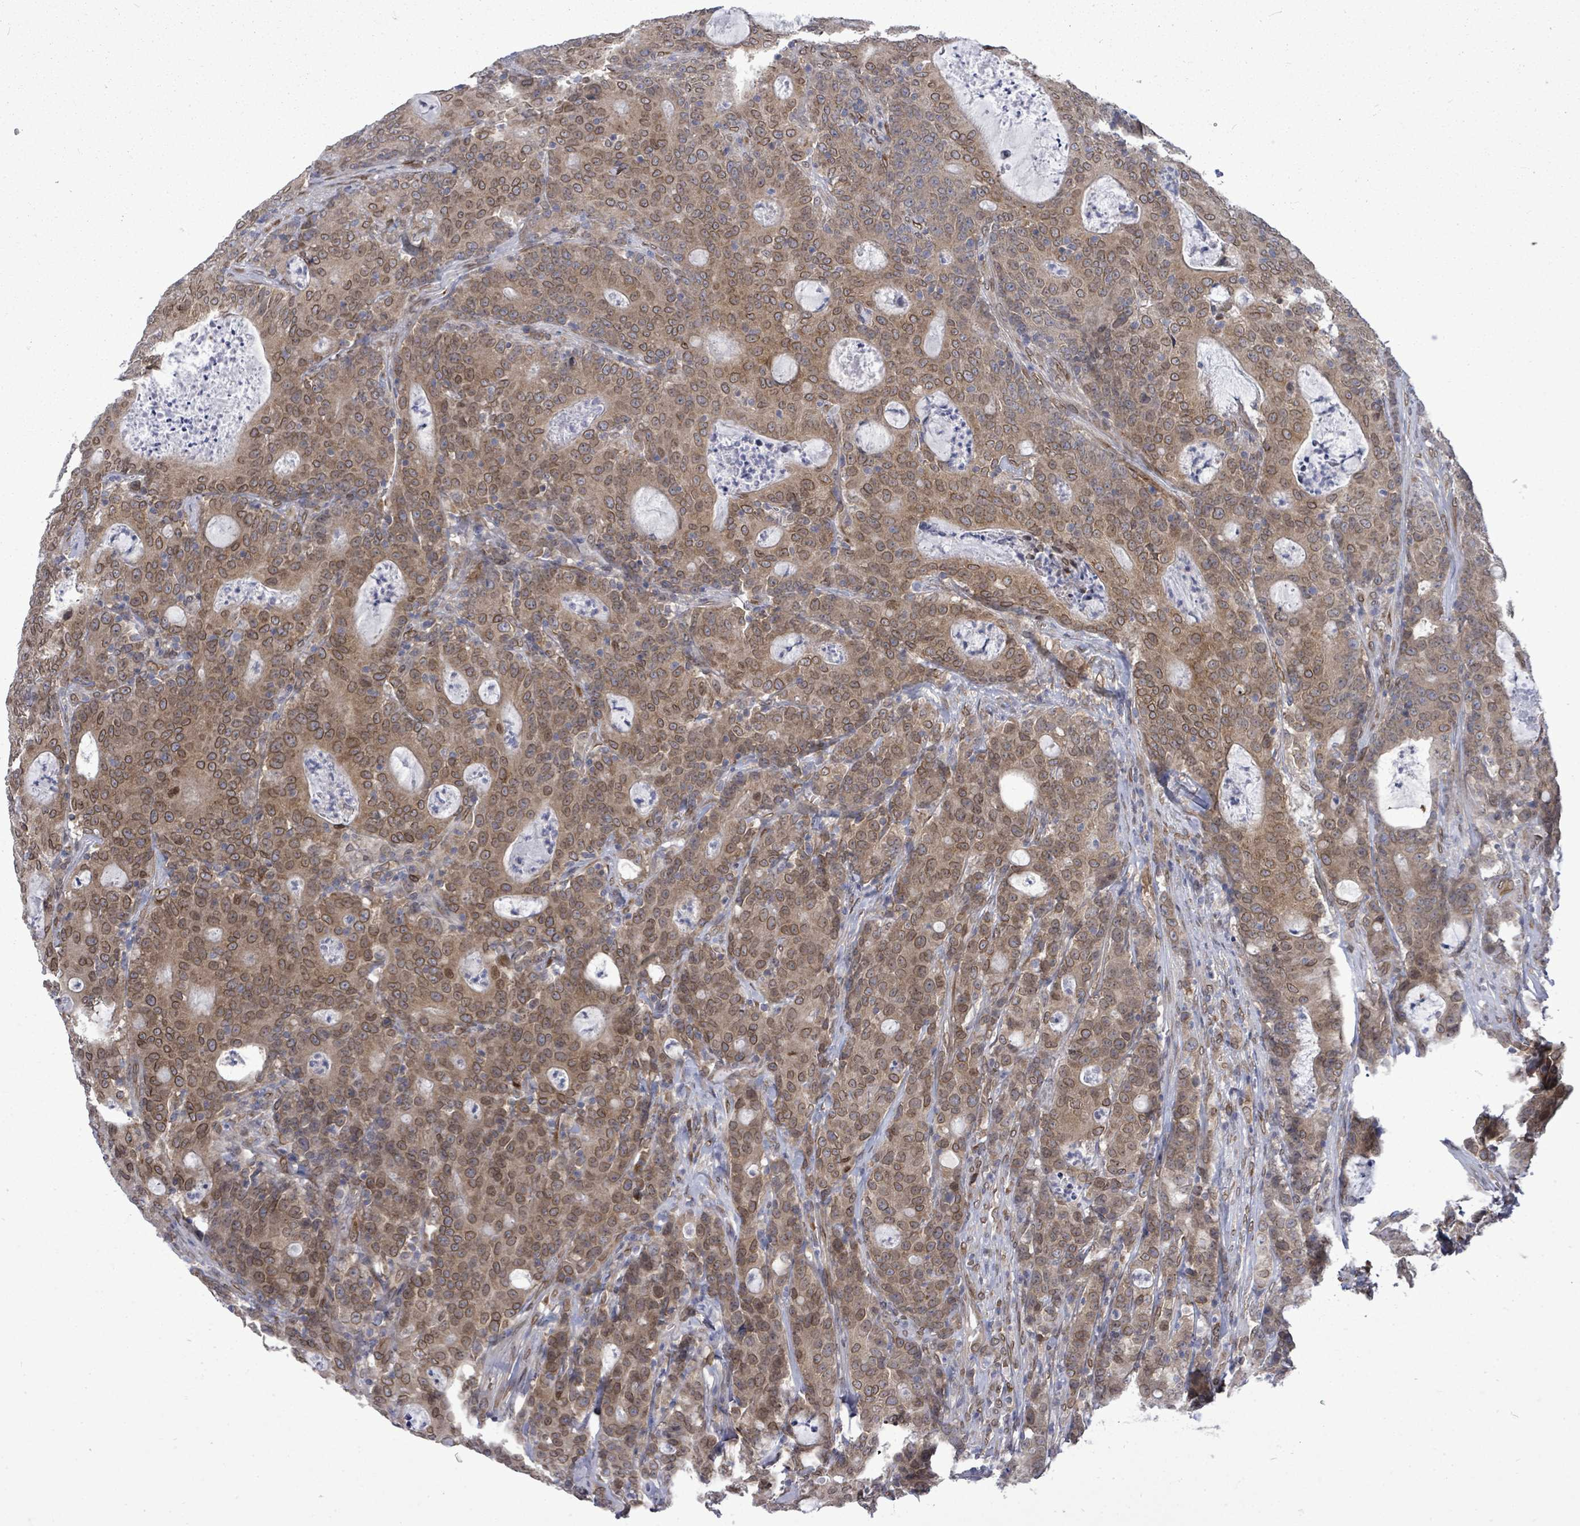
{"staining": {"intensity": "moderate", "quantity": ">75%", "location": "cytoplasmic/membranous,nuclear"}, "tissue": "colorectal cancer", "cell_type": "Tumor cells", "image_type": "cancer", "snomed": [{"axis": "morphology", "description": "Adenocarcinoma, NOS"}, {"axis": "topography", "description": "Colon"}], "caption": "Colorectal cancer stained for a protein (brown) reveals moderate cytoplasmic/membranous and nuclear positive expression in approximately >75% of tumor cells.", "gene": "ARFGAP1", "patient": {"sex": "male", "age": 83}}